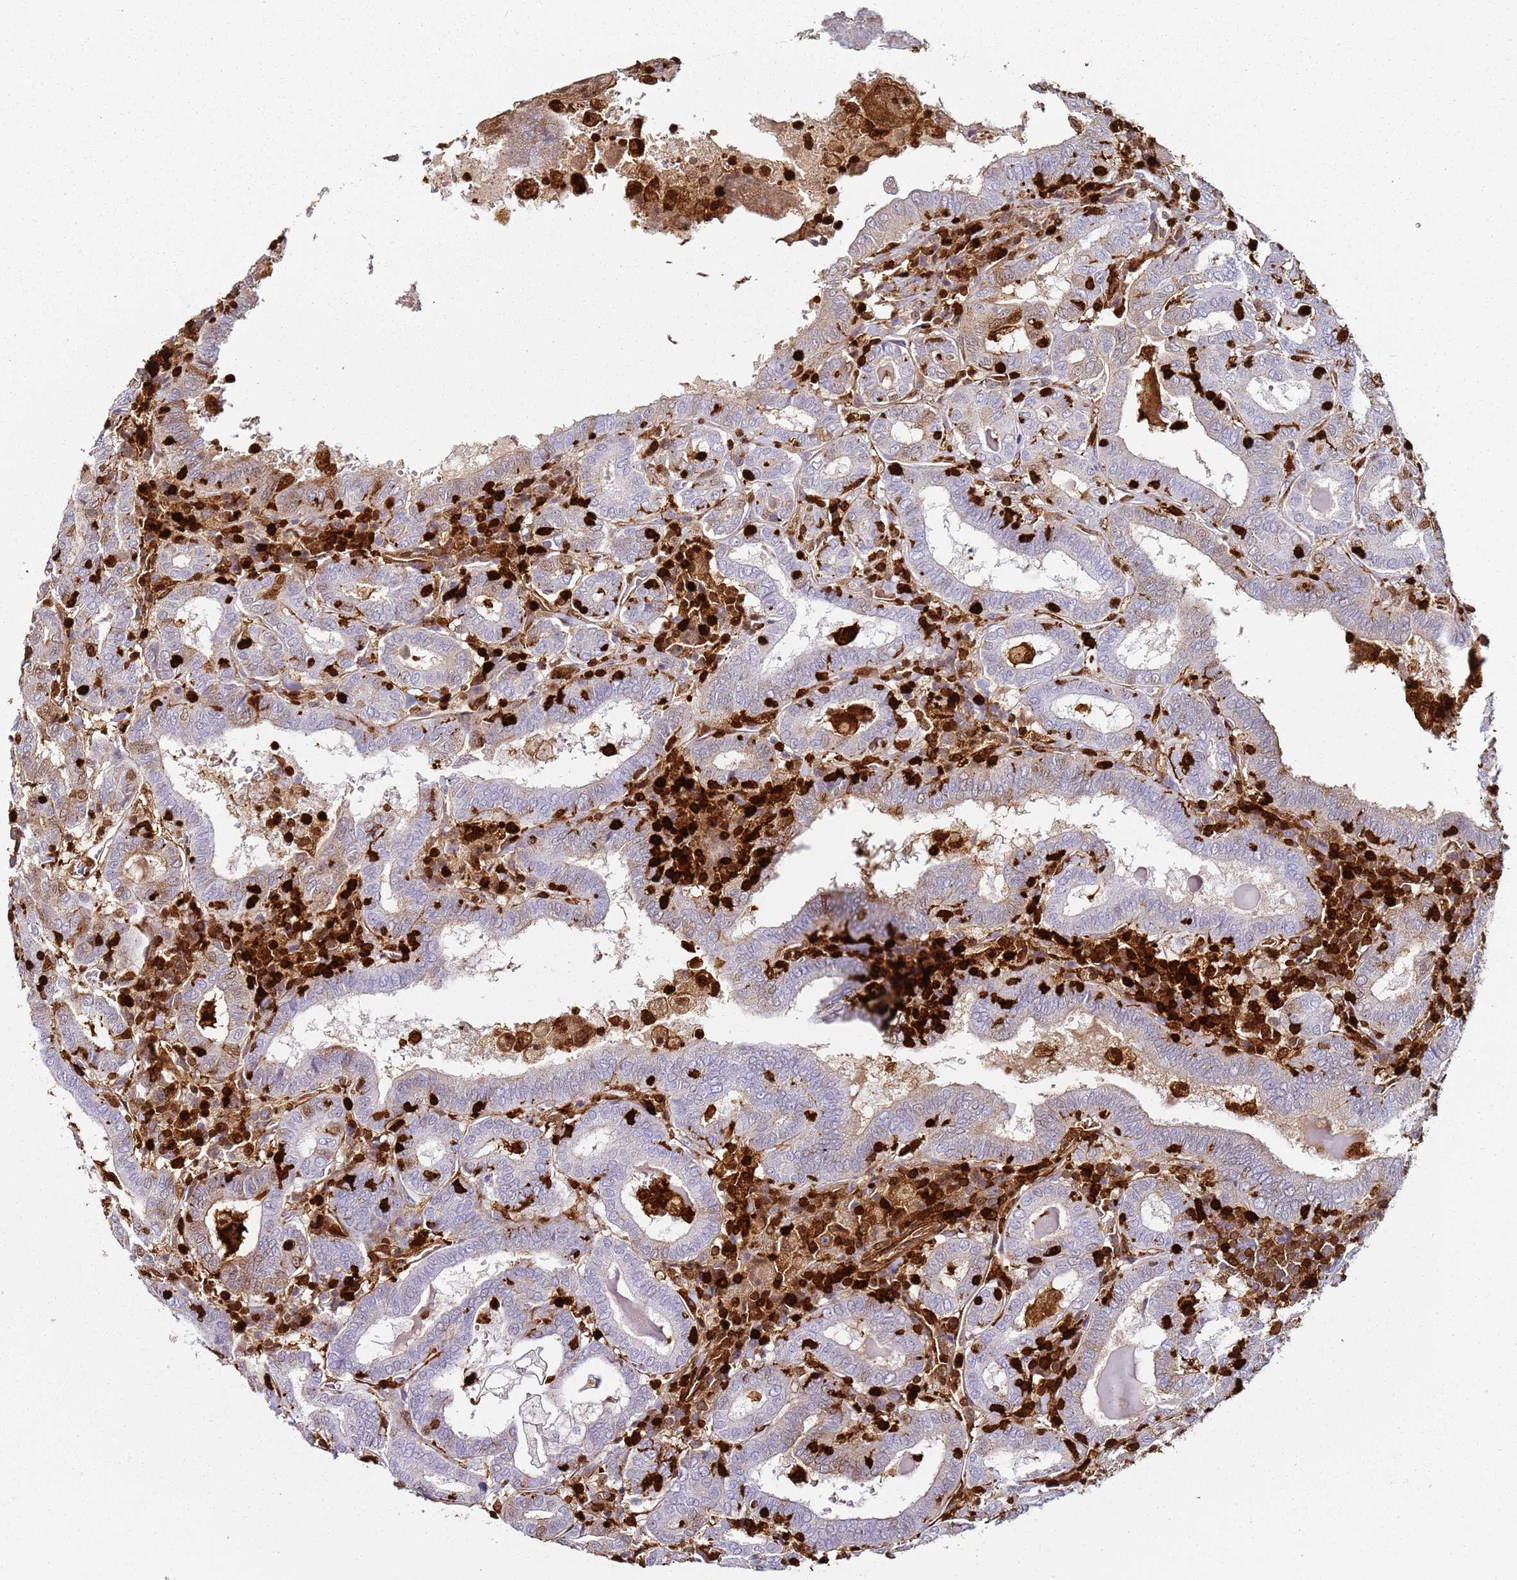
{"staining": {"intensity": "moderate", "quantity": "<25%", "location": "cytoplasmic/membranous,nuclear"}, "tissue": "thyroid cancer", "cell_type": "Tumor cells", "image_type": "cancer", "snomed": [{"axis": "morphology", "description": "Papillary adenocarcinoma, NOS"}, {"axis": "topography", "description": "Thyroid gland"}], "caption": "The micrograph shows immunohistochemical staining of papillary adenocarcinoma (thyroid). There is moderate cytoplasmic/membranous and nuclear staining is identified in about <25% of tumor cells.", "gene": "S100A4", "patient": {"sex": "female", "age": 72}}